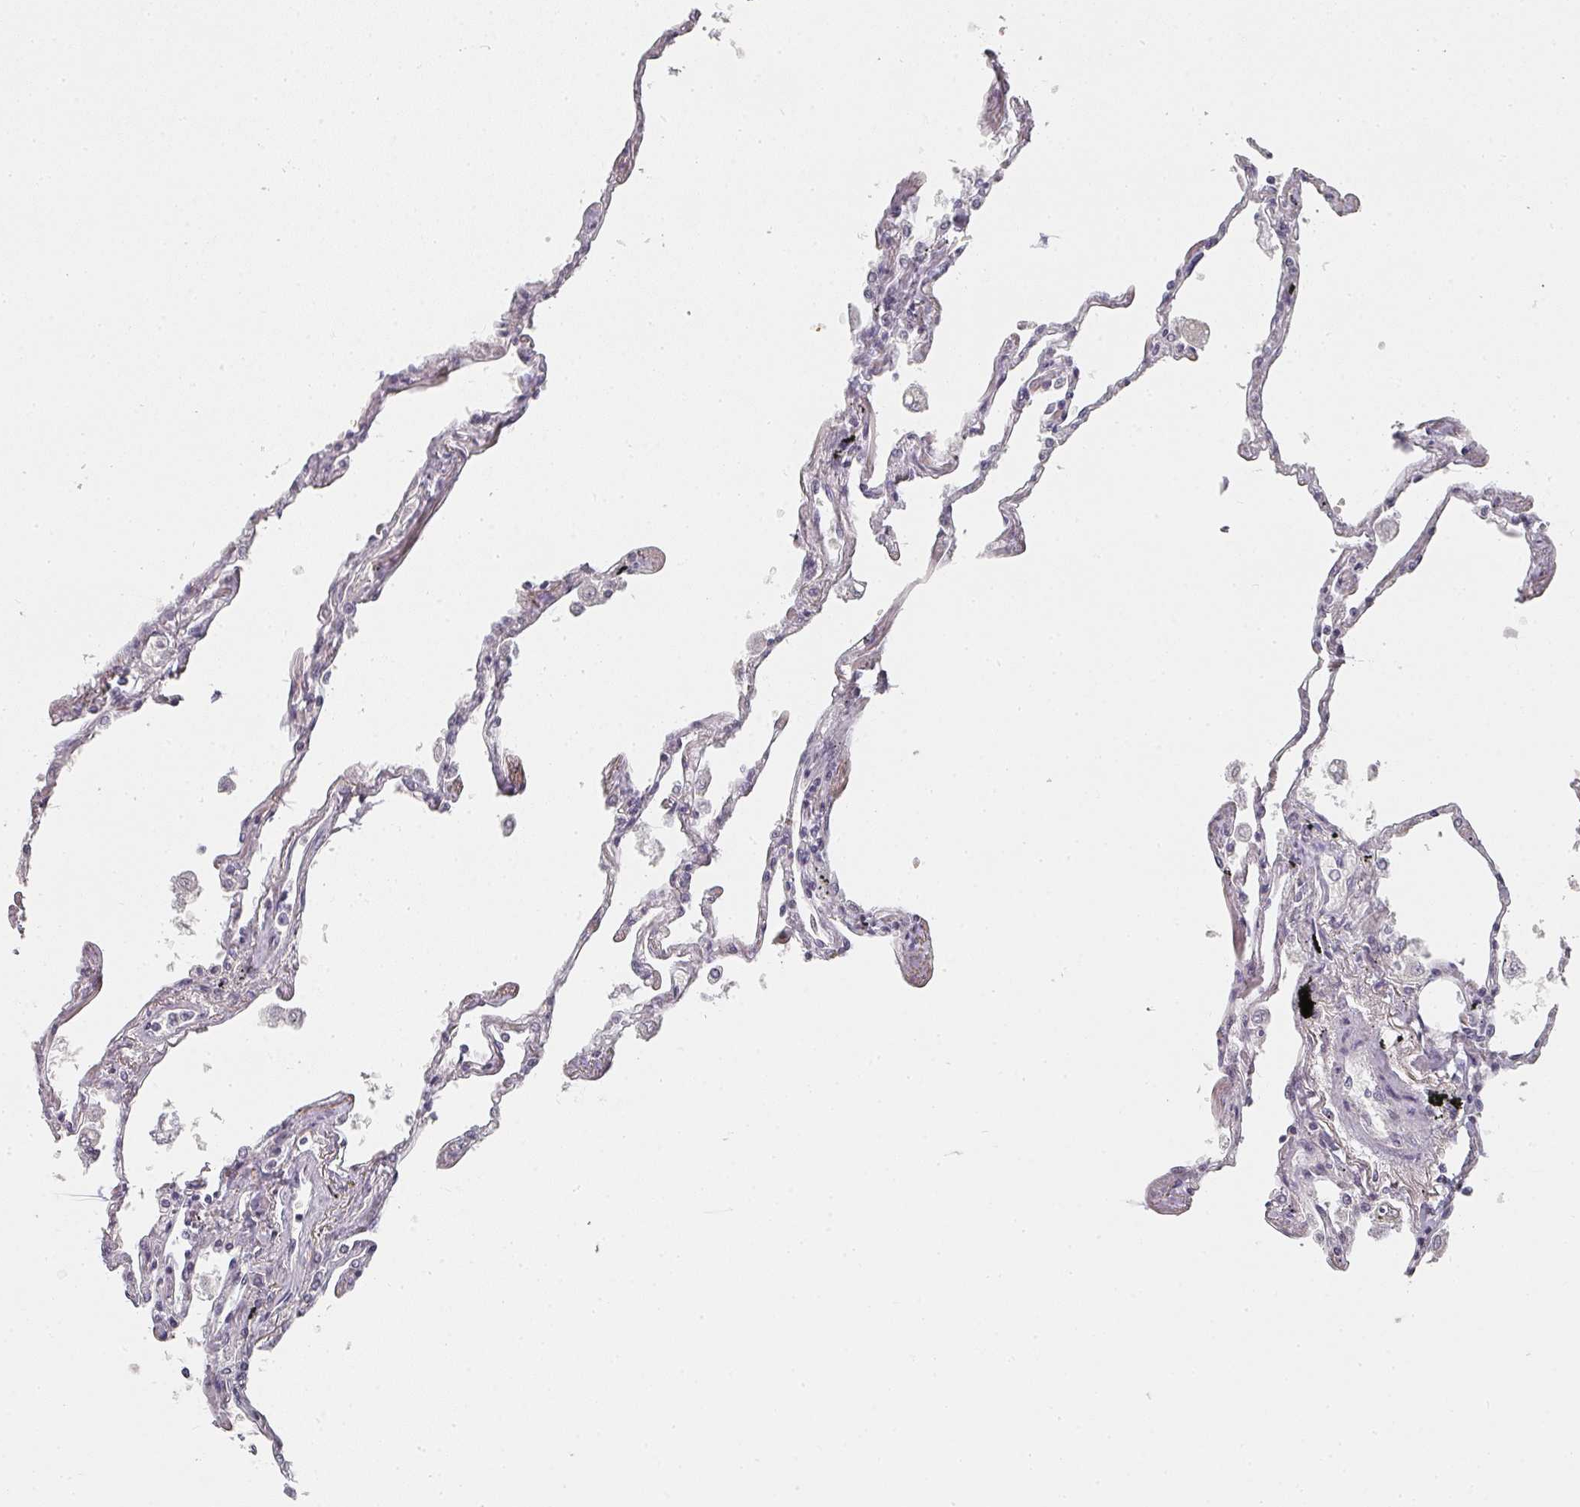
{"staining": {"intensity": "negative", "quantity": "none", "location": "none"}, "tissue": "lung", "cell_type": "Alveolar cells", "image_type": "normal", "snomed": [{"axis": "morphology", "description": "Normal tissue, NOS"}, {"axis": "topography", "description": "Lung"}], "caption": "Immunohistochemical staining of normal human lung displays no significant expression in alveolar cells. (Stains: DAB immunohistochemistry (IHC) with hematoxylin counter stain, Microscopy: brightfield microscopy at high magnification).", "gene": "SHISA2", "patient": {"sex": "female", "age": 67}}